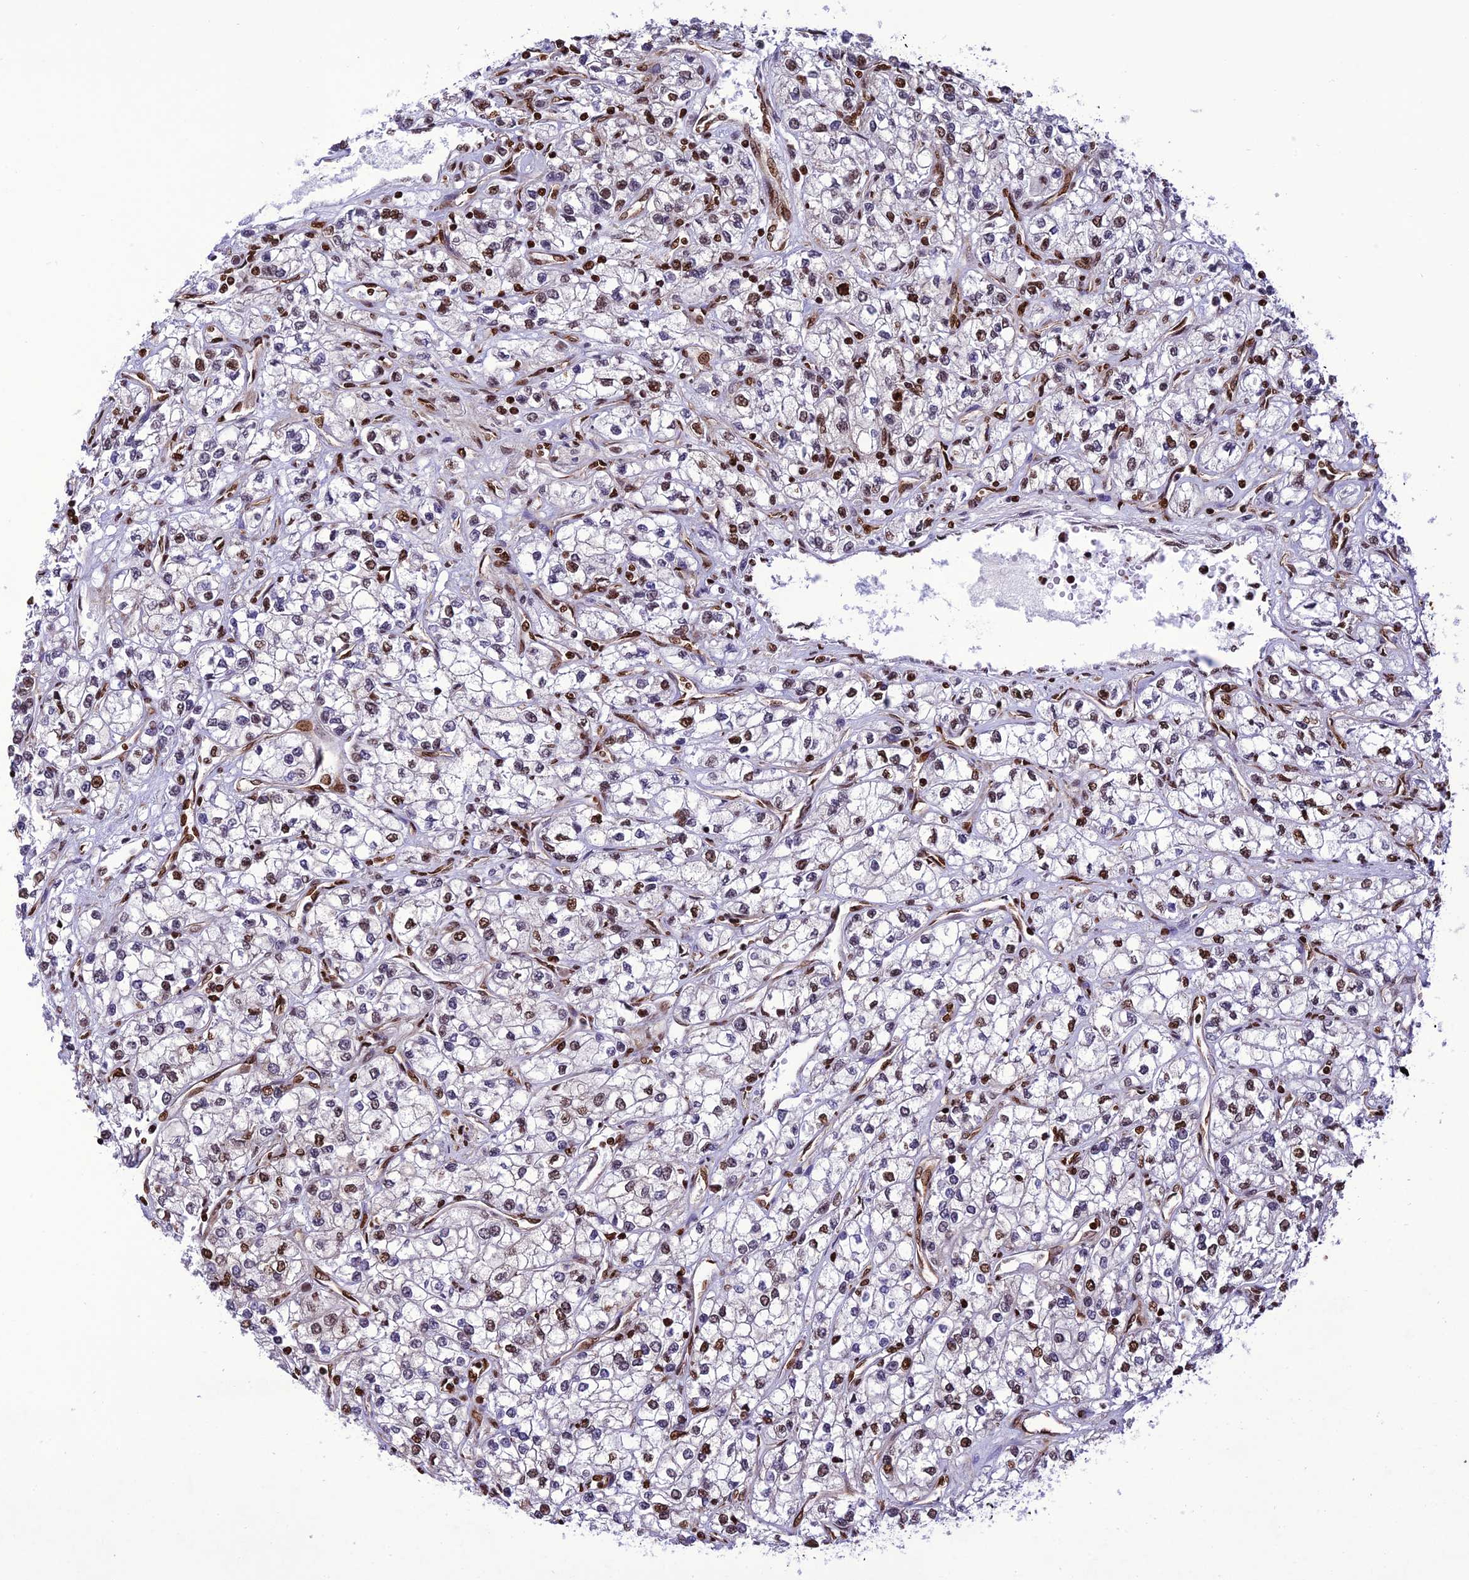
{"staining": {"intensity": "moderate", "quantity": "<25%", "location": "nuclear"}, "tissue": "renal cancer", "cell_type": "Tumor cells", "image_type": "cancer", "snomed": [{"axis": "morphology", "description": "Adenocarcinoma, NOS"}, {"axis": "topography", "description": "Kidney"}], "caption": "Renal cancer (adenocarcinoma) was stained to show a protein in brown. There is low levels of moderate nuclear expression in about <25% of tumor cells. The protein of interest is shown in brown color, while the nuclei are stained blue.", "gene": "INO80E", "patient": {"sex": "male", "age": 80}}